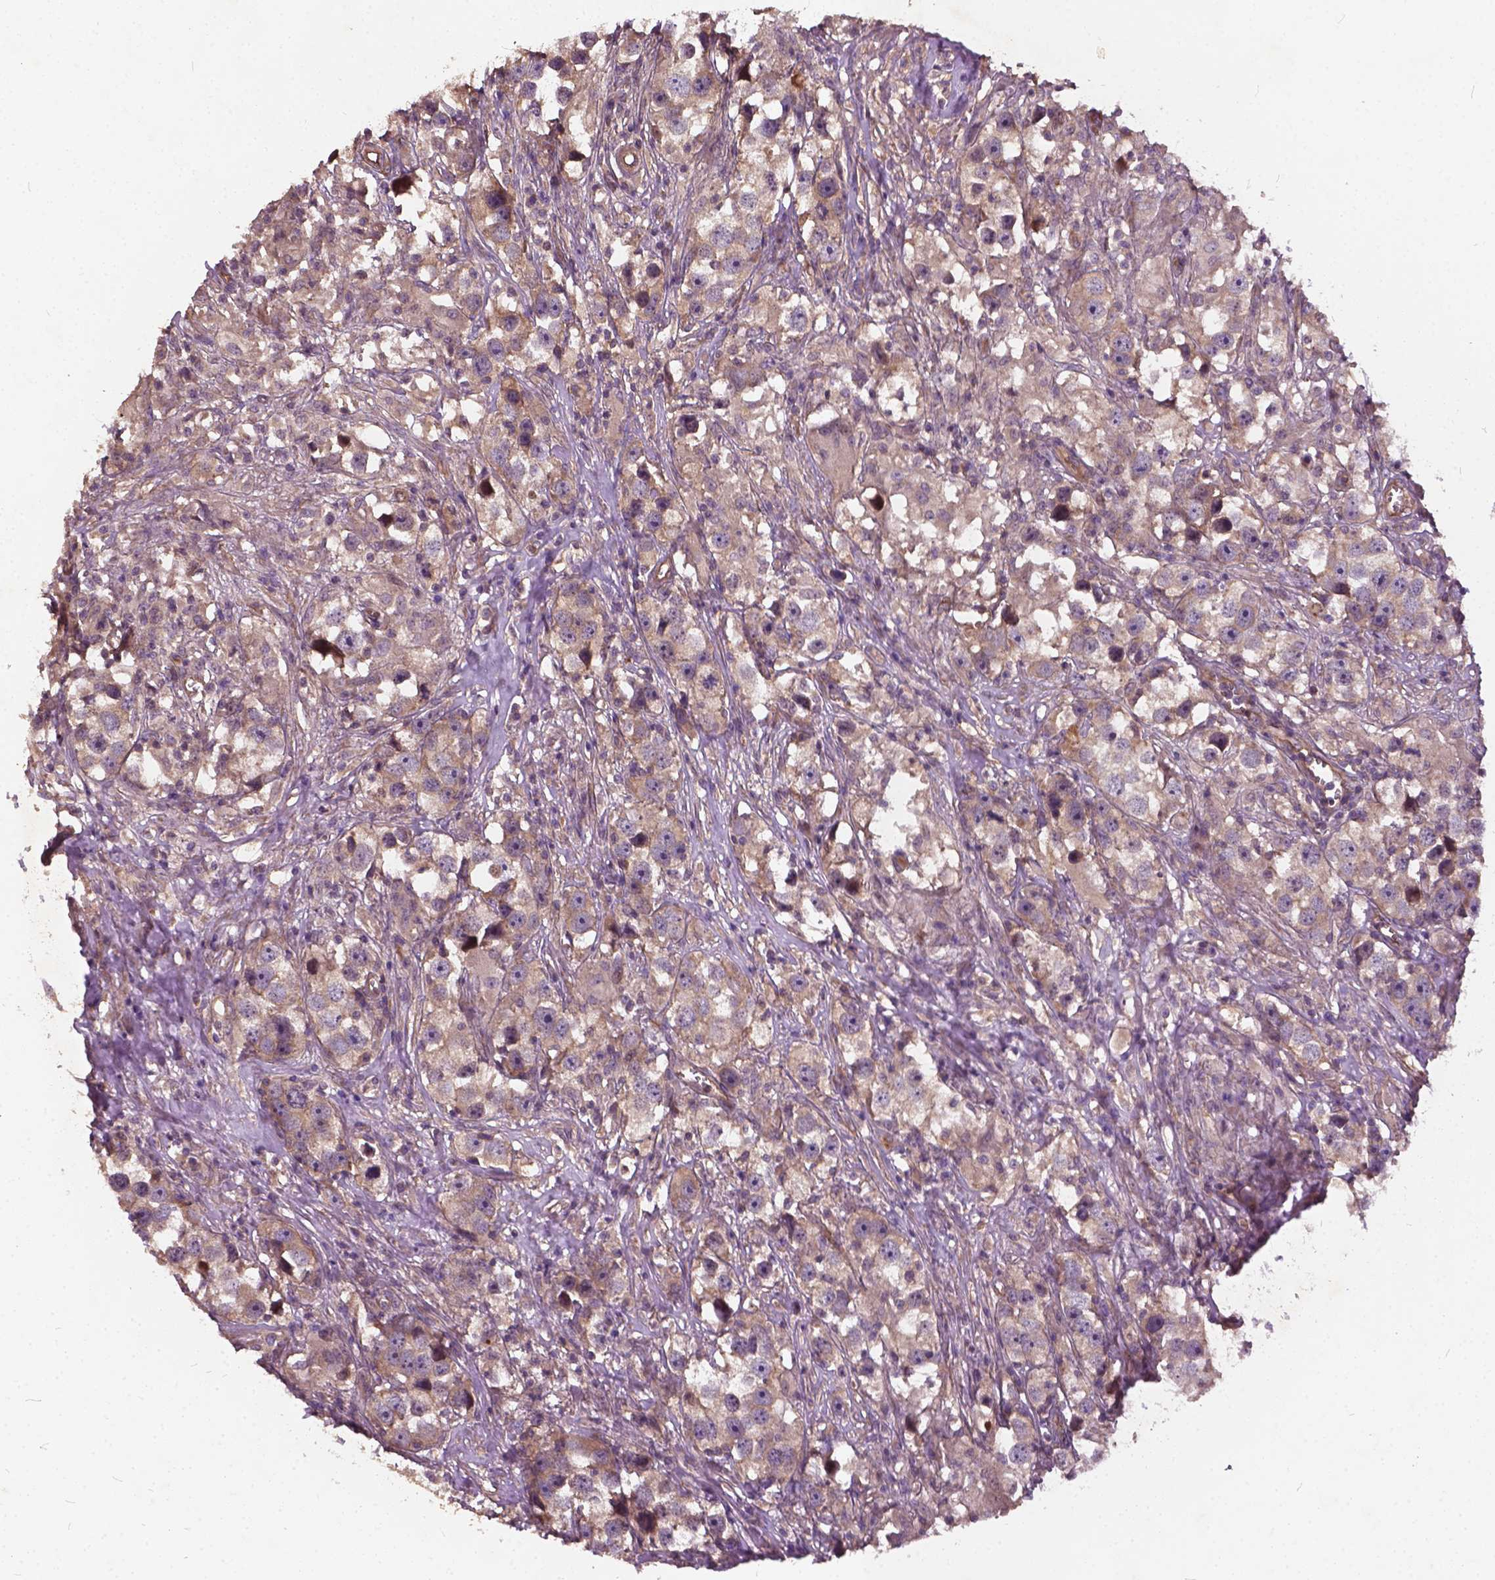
{"staining": {"intensity": "moderate", "quantity": ">75%", "location": "cytoplasmic/membranous"}, "tissue": "testis cancer", "cell_type": "Tumor cells", "image_type": "cancer", "snomed": [{"axis": "morphology", "description": "Seminoma, NOS"}, {"axis": "topography", "description": "Testis"}], "caption": "Tumor cells reveal medium levels of moderate cytoplasmic/membranous positivity in approximately >75% of cells in human testis seminoma.", "gene": "UBXN2A", "patient": {"sex": "male", "age": 49}}